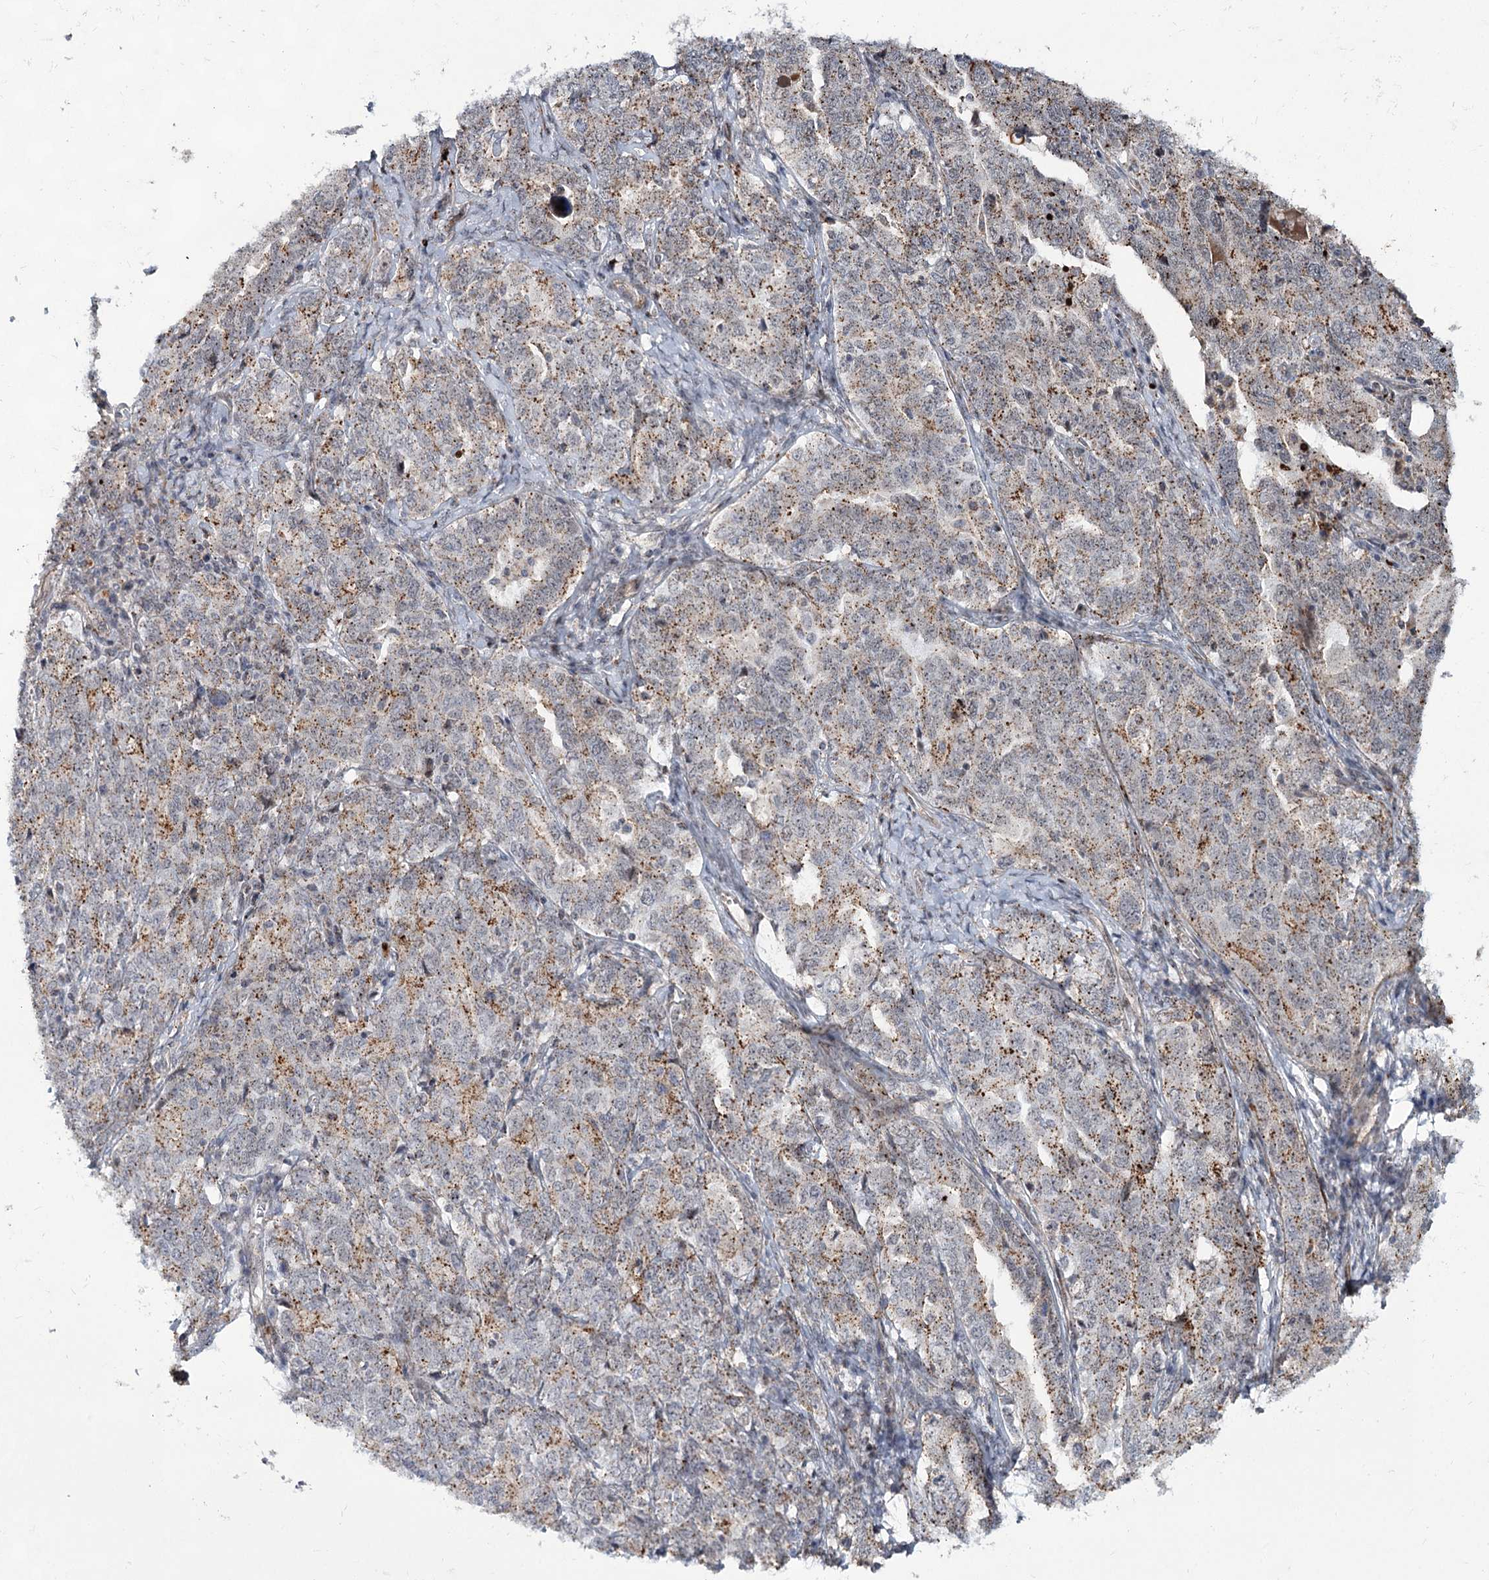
{"staining": {"intensity": "moderate", "quantity": "25%-75%", "location": "cytoplasmic/membranous"}, "tissue": "ovarian cancer", "cell_type": "Tumor cells", "image_type": "cancer", "snomed": [{"axis": "morphology", "description": "Carcinoma, endometroid"}, {"axis": "topography", "description": "Ovary"}], "caption": "Moderate cytoplasmic/membranous positivity is identified in approximately 25%-75% of tumor cells in ovarian cancer (endometroid carcinoma).", "gene": "ATL2", "patient": {"sex": "female", "age": 62}}